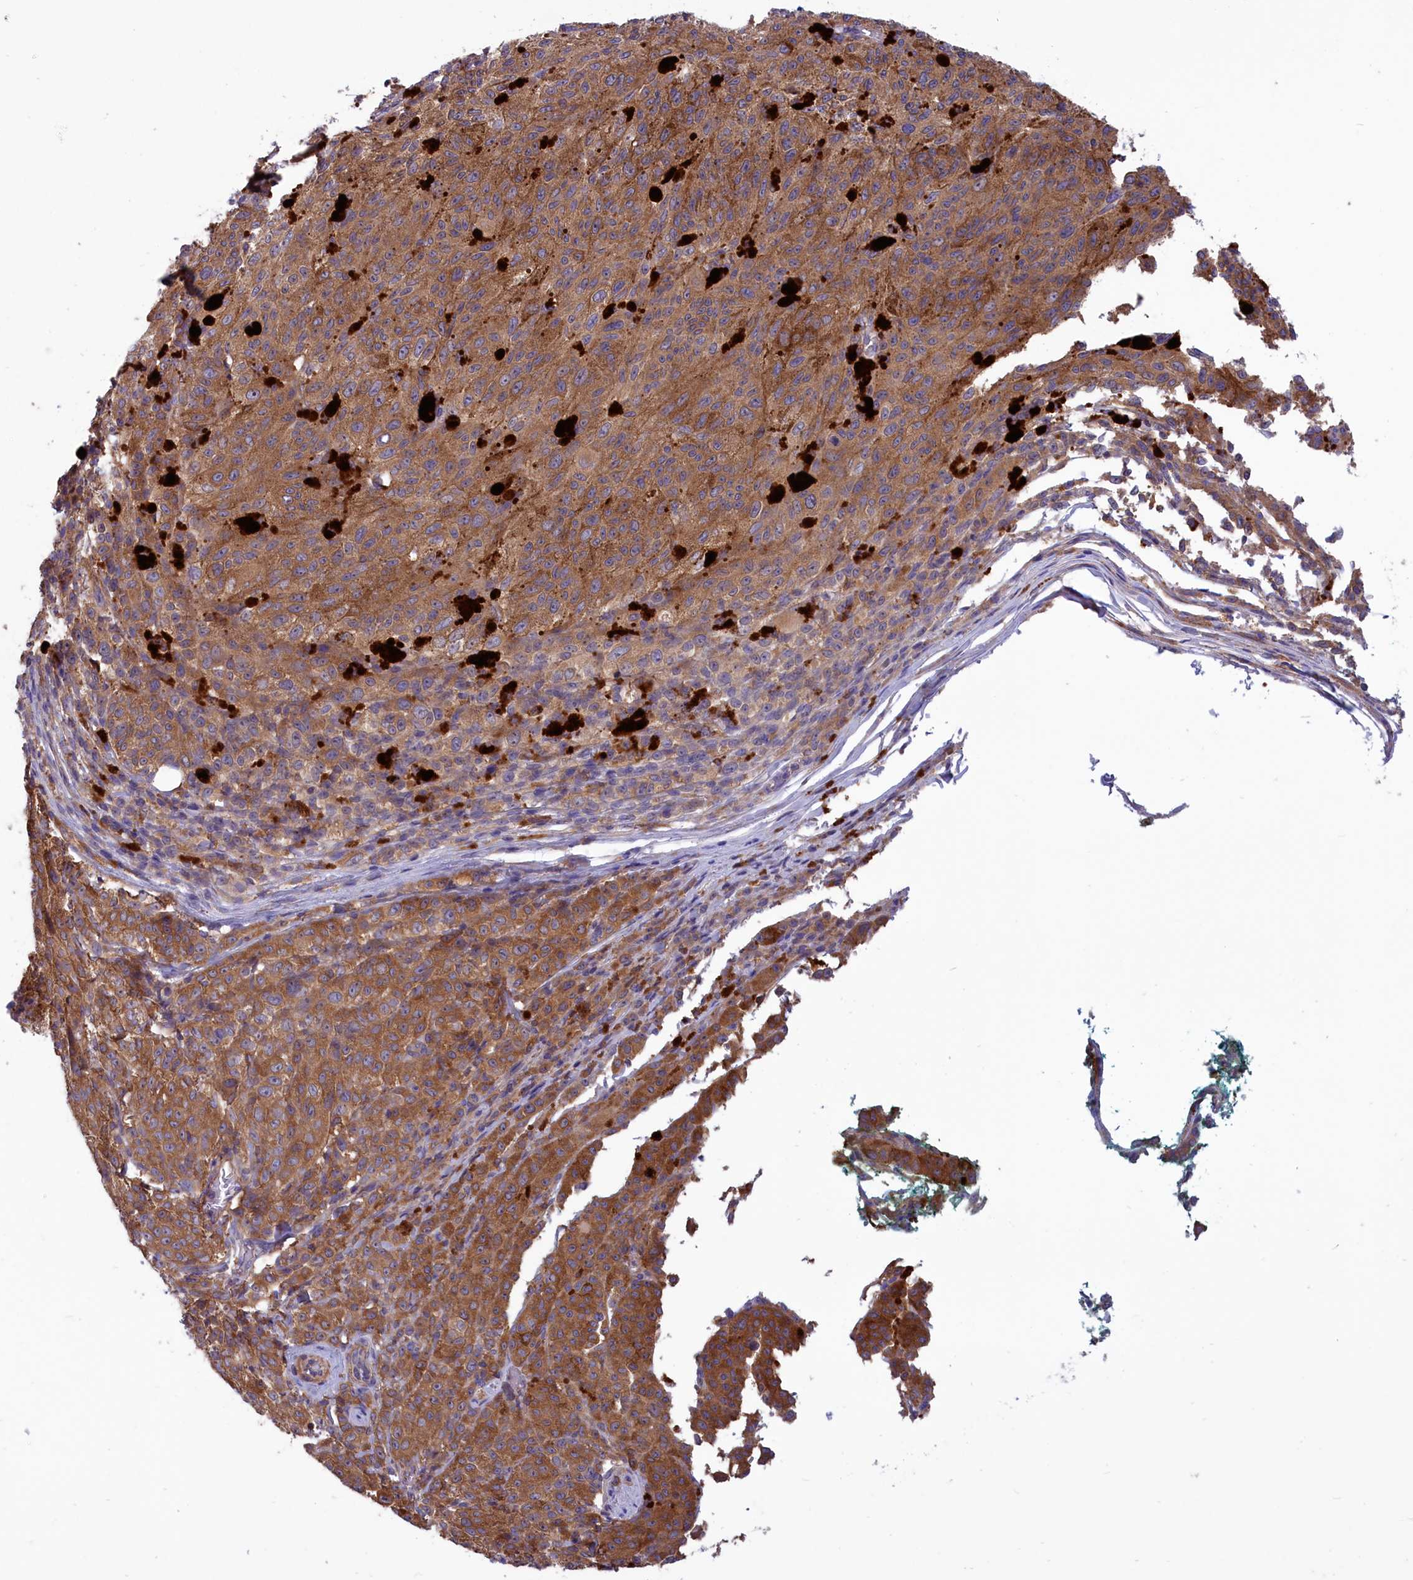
{"staining": {"intensity": "moderate", "quantity": ">75%", "location": "cytoplasmic/membranous"}, "tissue": "melanoma", "cell_type": "Tumor cells", "image_type": "cancer", "snomed": [{"axis": "morphology", "description": "Malignant melanoma, NOS"}, {"axis": "topography", "description": "Skin"}], "caption": "Tumor cells demonstrate moderate cytoplasmic/membranous staining in about >75% of cells in malignant melanoma.", "gene": "AMDHD2", "patient": {"sex": "female", "age": 52}}